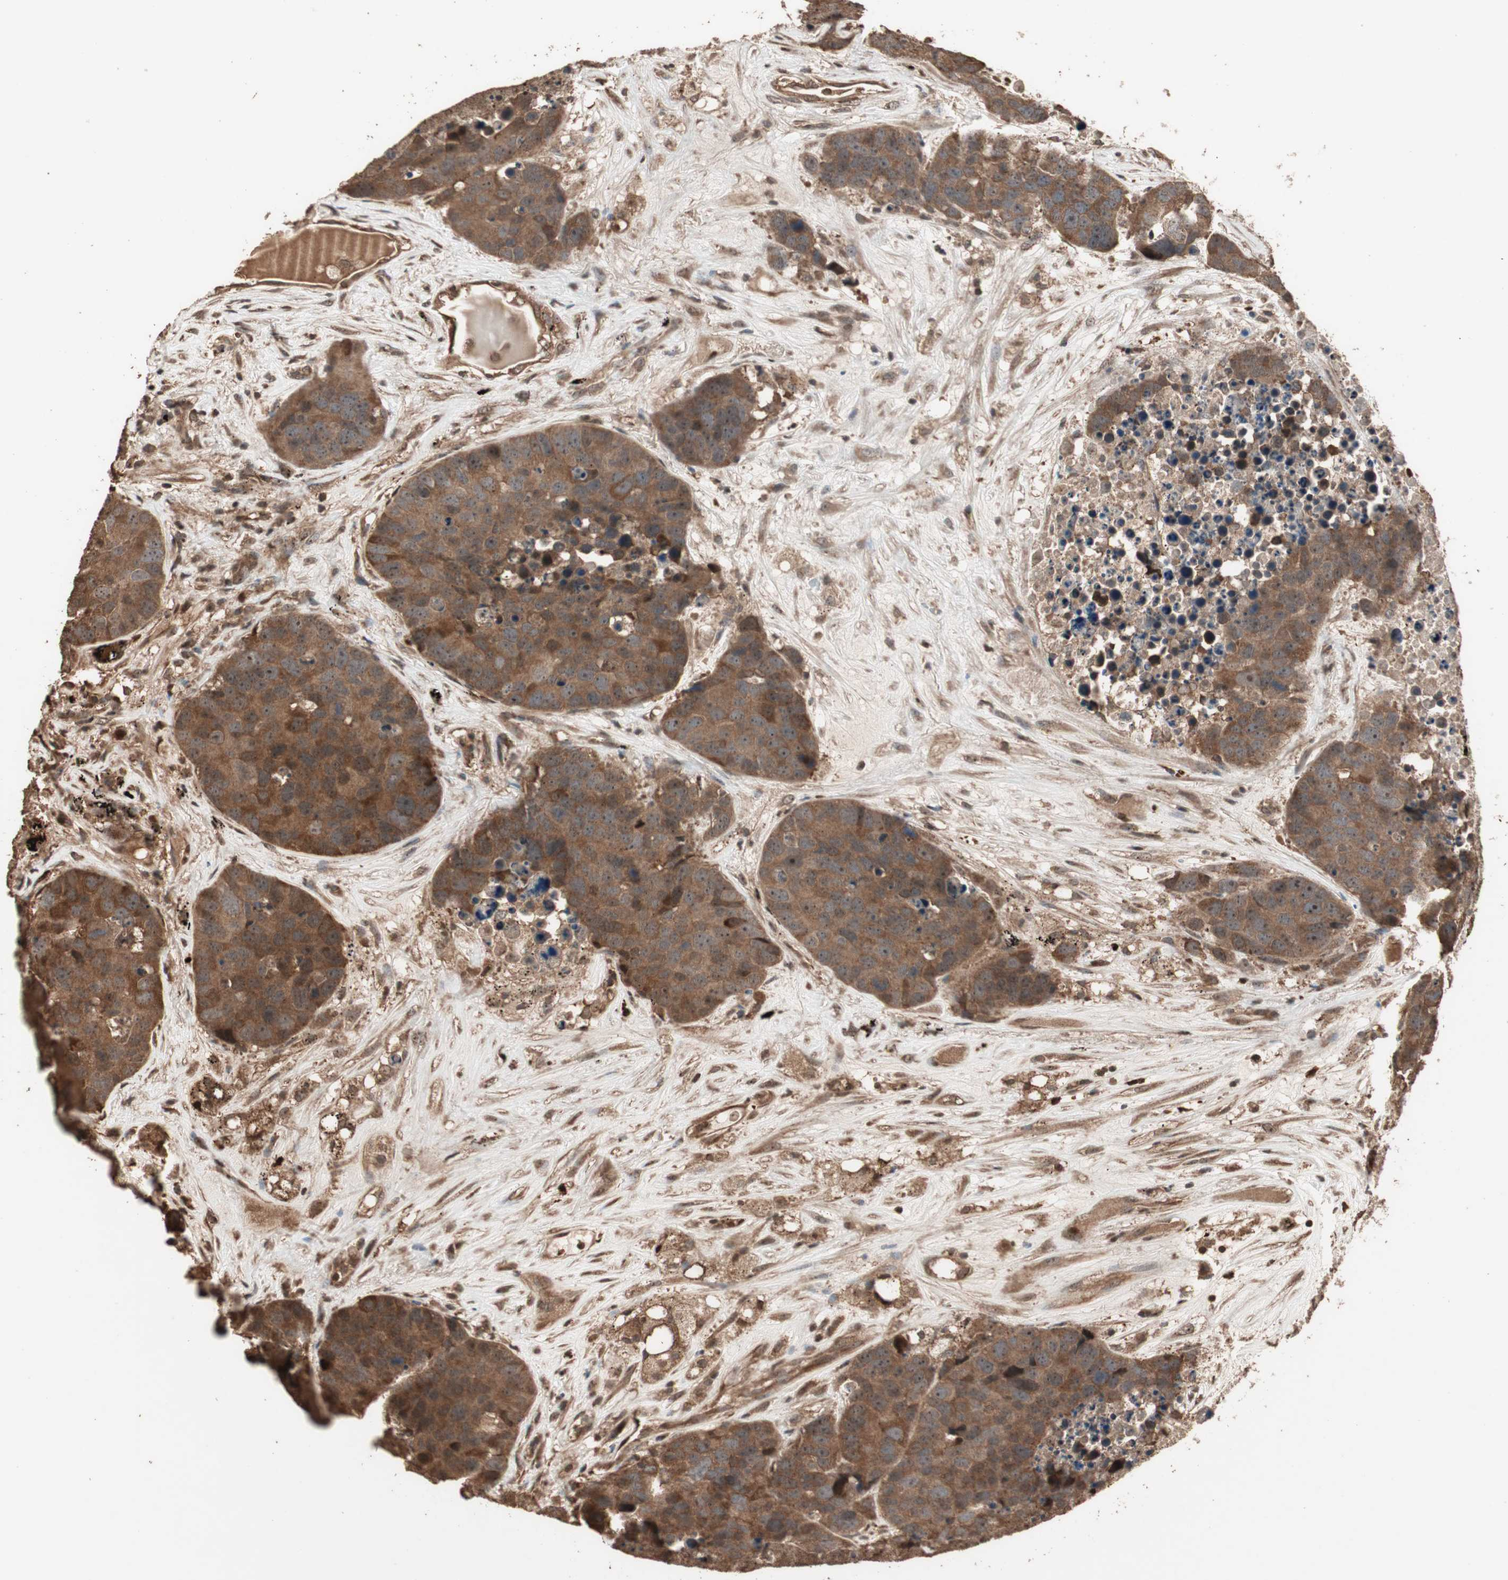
{"staining": {"intensity": "strong", "quantity": ">75%", "location": "cytoplasmic/membranous"}, "tissue": "carcinoid", "cell_type": "Tumor cells", "image_type": "cancer", "snomed": [{"axis": "morphology", "description": "Carcinoid, malignant, NOS"}, {"axis": "topography", "description": "Lung"}], "caption": "Immunohistochemical staining of human carcinoid reveals high levels of strong cytoplasmic/membranous protein expression in approximately >75% of tumor cells.", "gene": "USP20", "patient": {"sex": "male", "age": 60}}